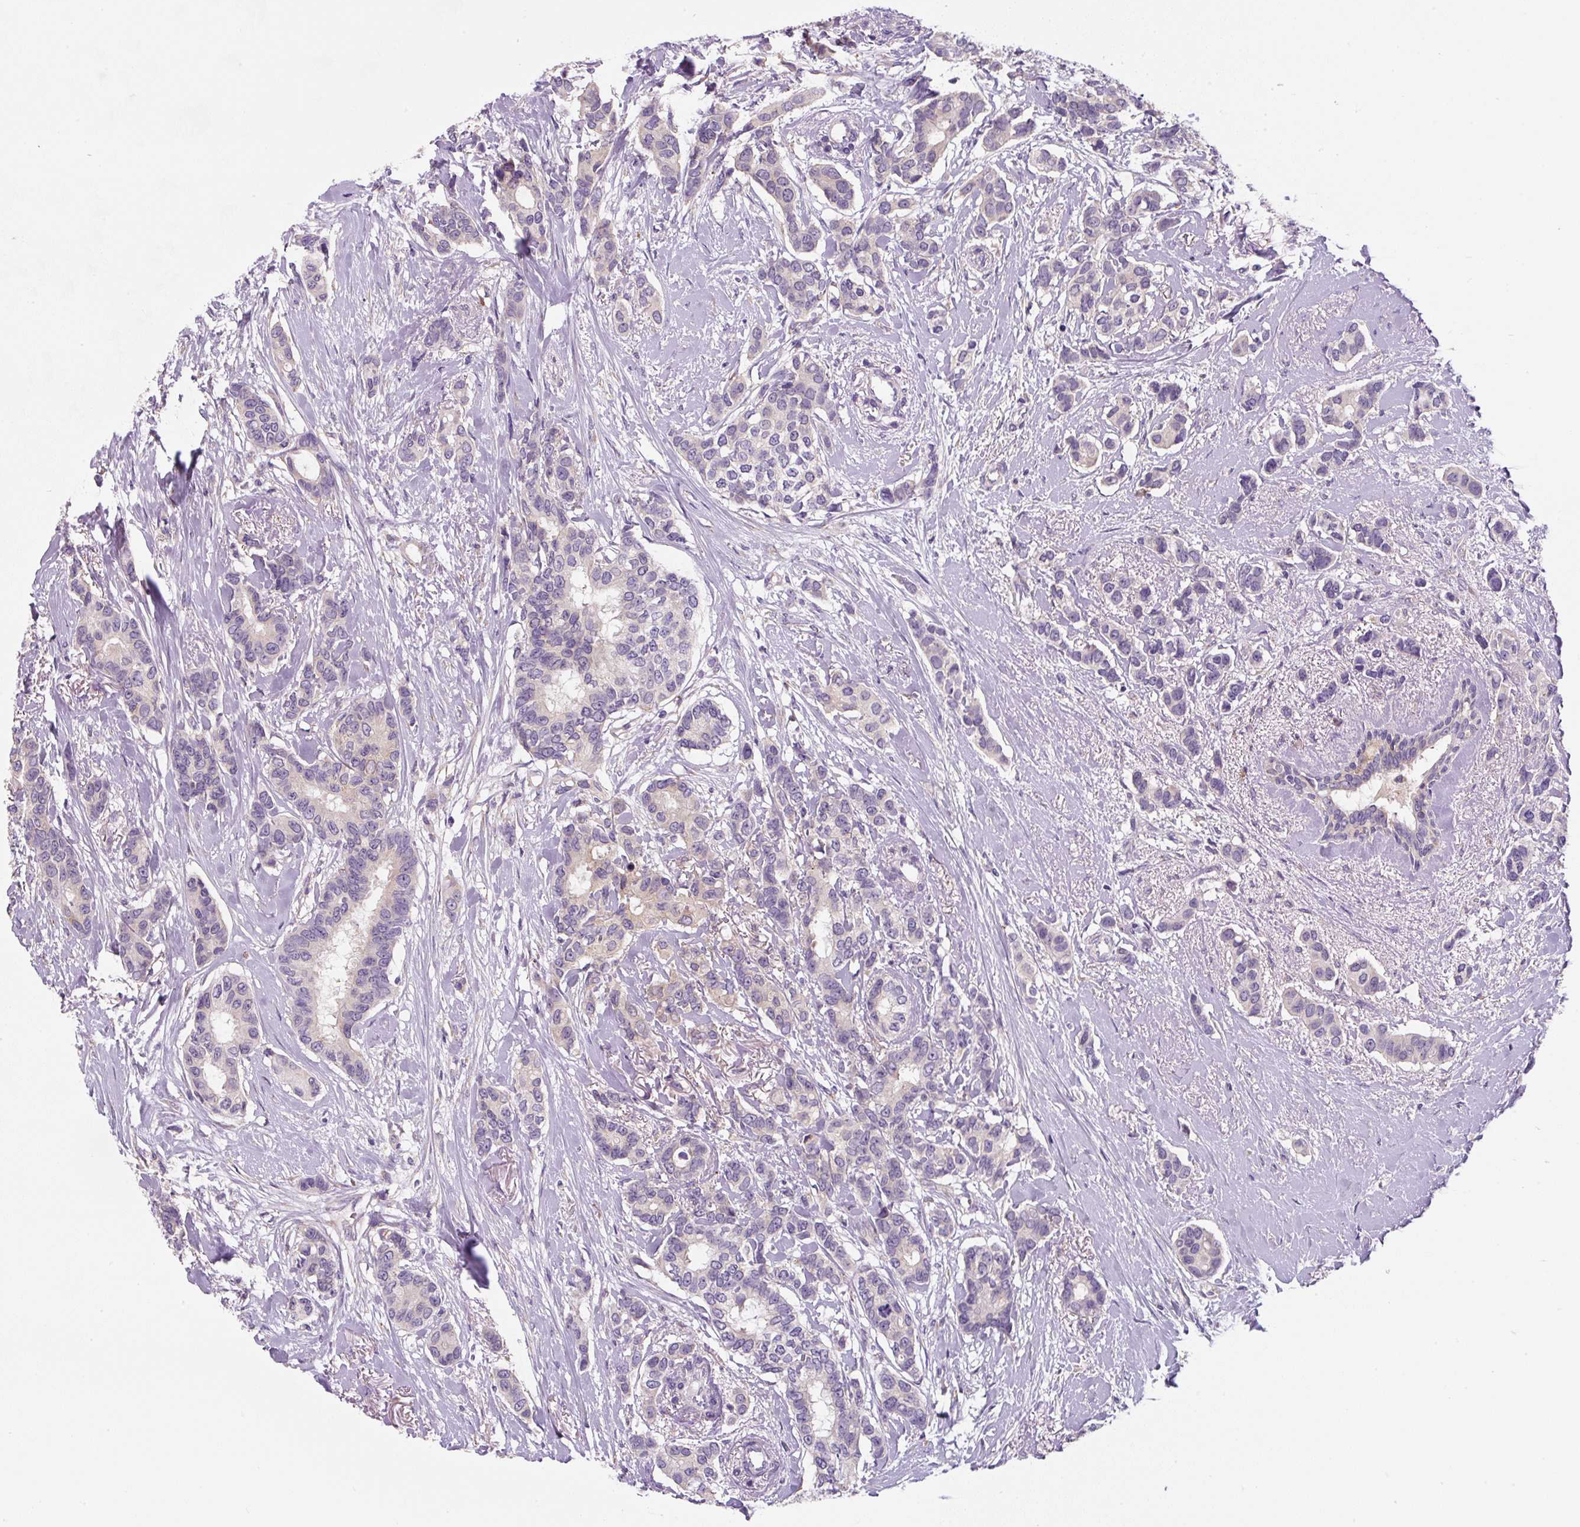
{"staining": {"intensity": "negative", "quantity": "none", "location": "none"}, "tissue": "breast cancer", "cell_type": "Tumor cells", "image_type": "cancer", "snomed": [{"axis": "morphology", "description": "Duct carcinoma"}, {"axis": "topography", "description": "Breast"}], "caption": "Tumor cells are negative for brown protein staining in breast cancer (infiltrating ductal carcinoma).", "gene": "FZD5", "patient": {"sex": "female", "age": 73}}